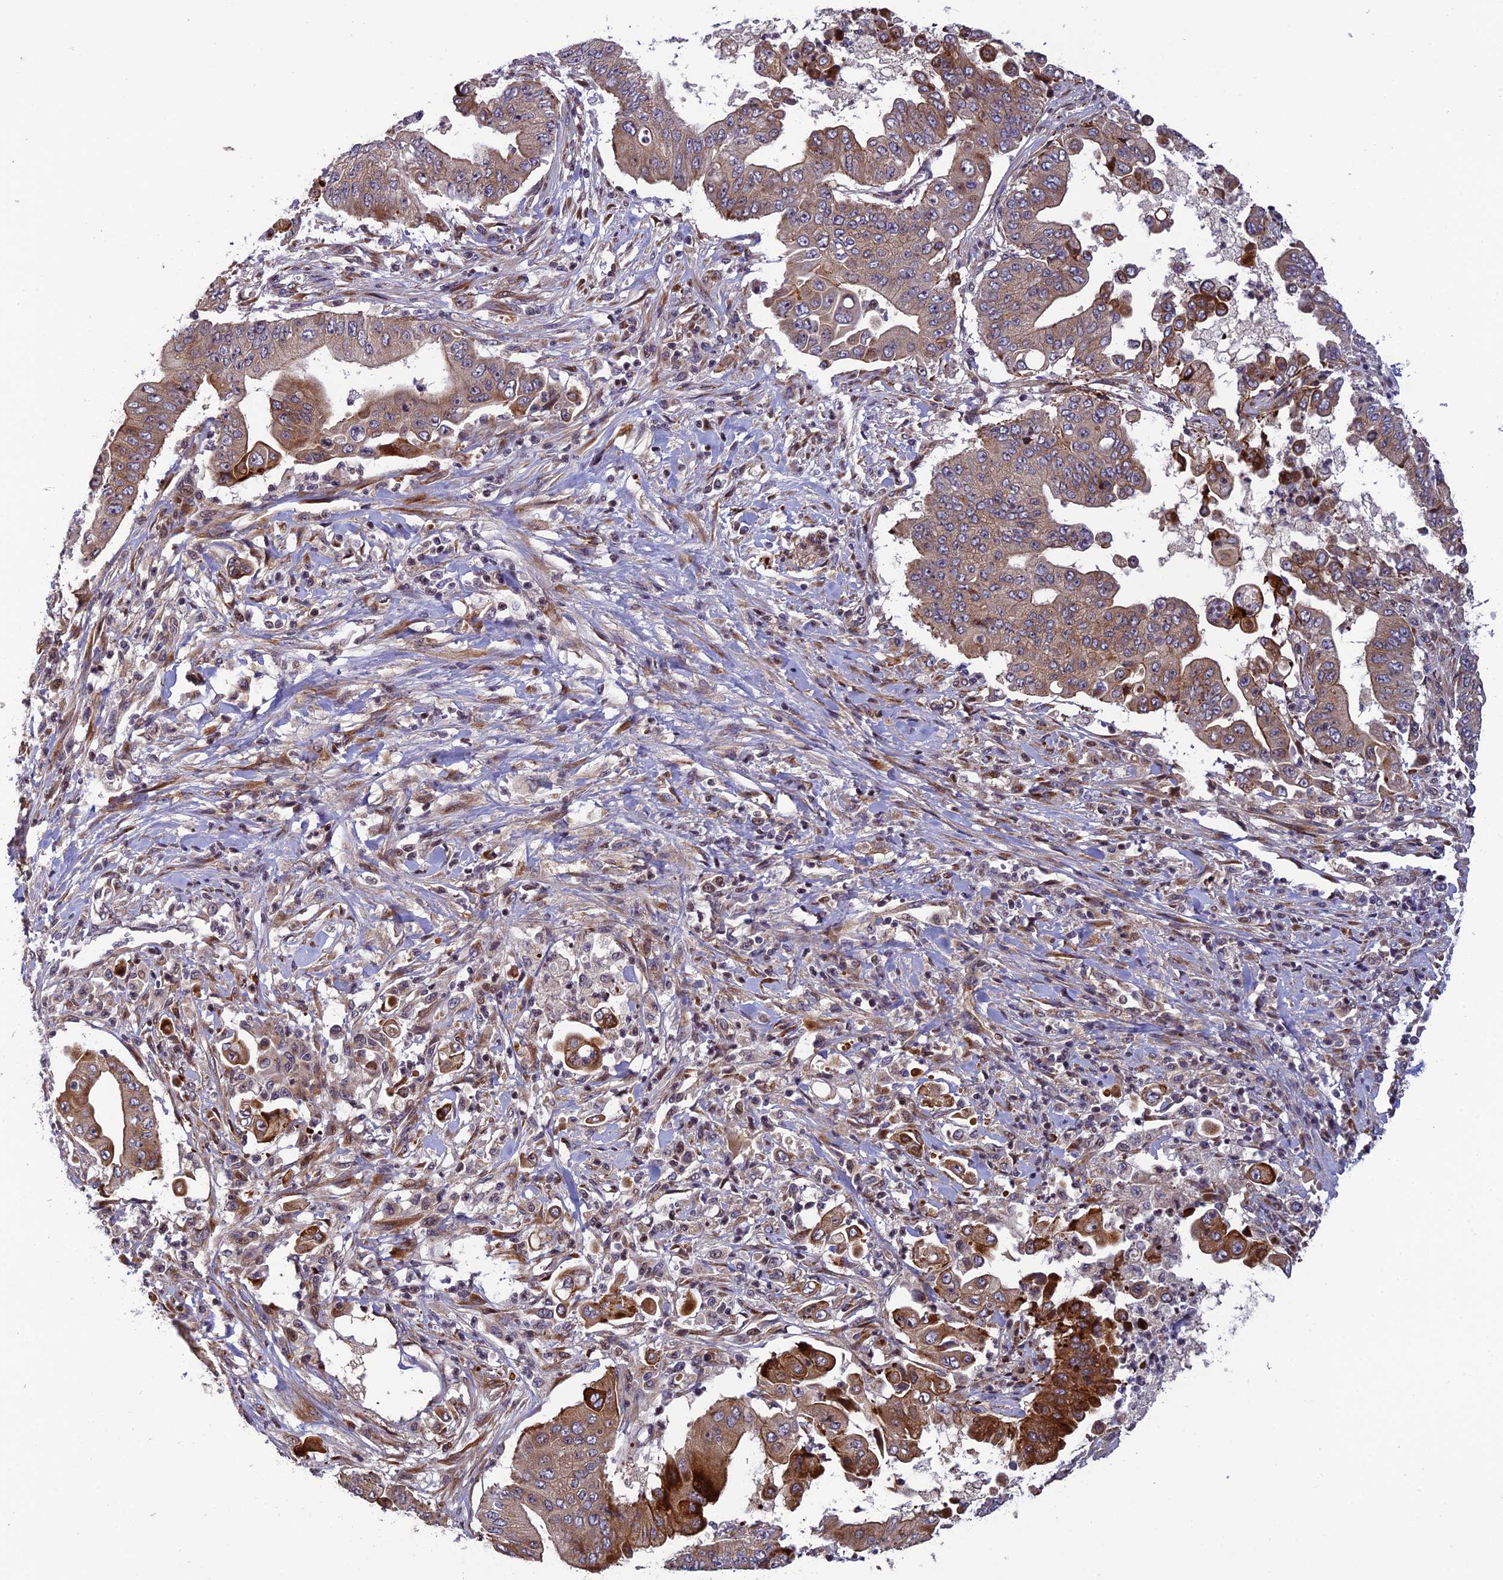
{"staining": {"intensity": "strong", "quantity": "<25%", "location": "cytoplasmic/membranous"}, "tissue": "pancreatic cancer", "cell_type": "Tumor cells", "image_type": "cancer", "snomed": [{"axis": "morphology", "description": "Adenocarcinoma, NOS"}, {"axis": "topography", "description": "Pancreas"}], "caption": "DAB (3,3'-diaminobenzidine) immunohistochemical staining of human pancreatic cancer (adenocarcinoma) exhibits strong cytoplasmic/membranous protein expression in approximately <25% of tumor cells.", "gene": "SMIM7", "patient": {"sex": "female", "age": 77}}